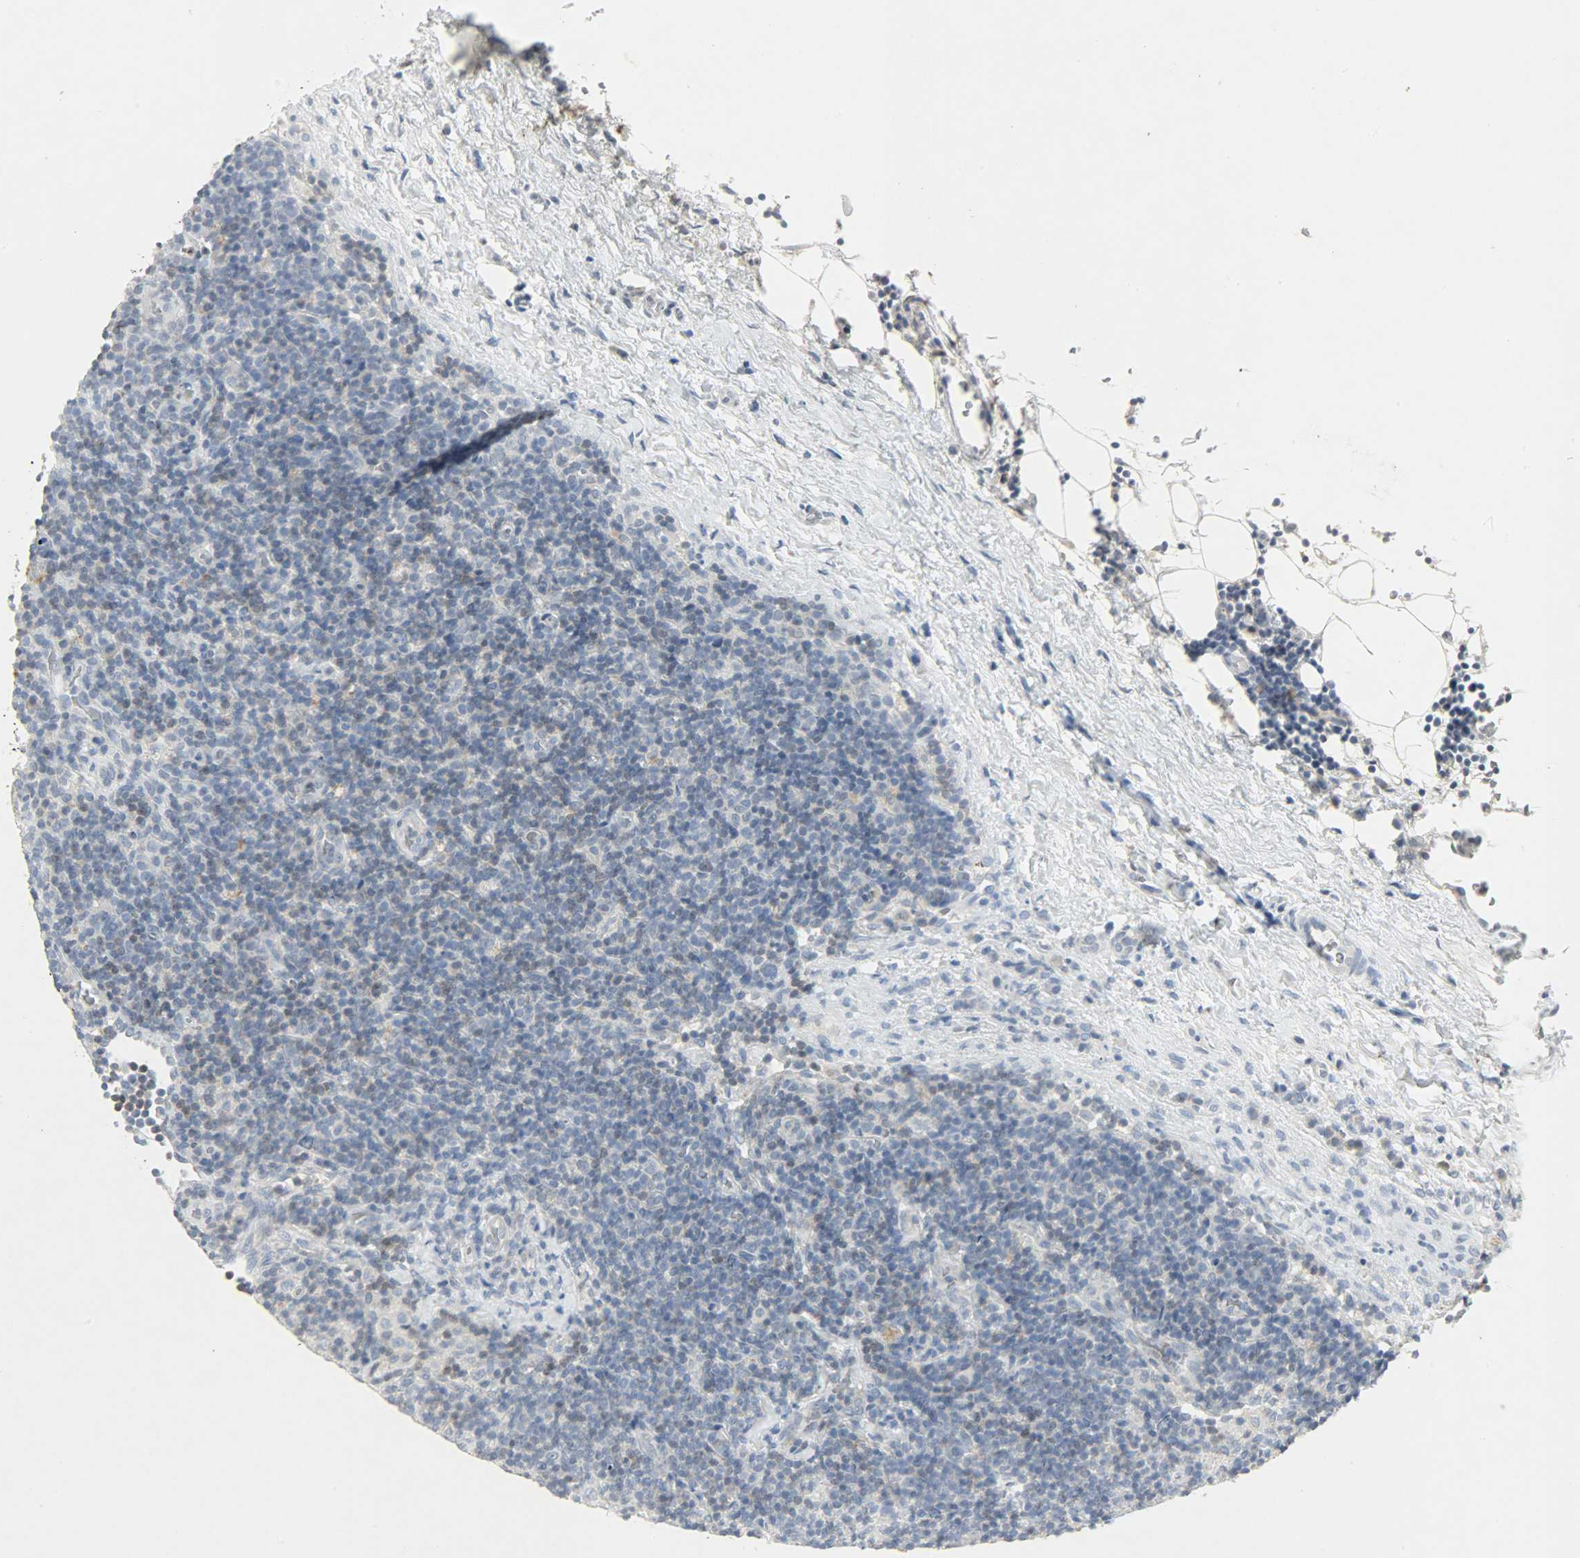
{"staining": {"intensity": "moderate", "quantity": "<25%", "location": "cytoplasmic/membranous,nuclear"}, "tissue": "lymphoma", "cell_type": "Tumor cells", "image_type": "cancer", "snomed": [{"axis": "morphology", "description": "Malignant lymphoma, non-Hodgkin's type, Low grade"}, {"axis": "topography", "description": "Lymph node"}], "caption": "Protein expression analysis of malignant lymphoma, non-Hodgkin's type (low-grade) reveals moderate cytoplasmic/membranous and nuclear positivity in about <25% of tumor cells. The protein is shown in brown color, while the nuclei are stained blue.", "gene": "CAMK4", "patient": {"sex": "male", "age": 70}}